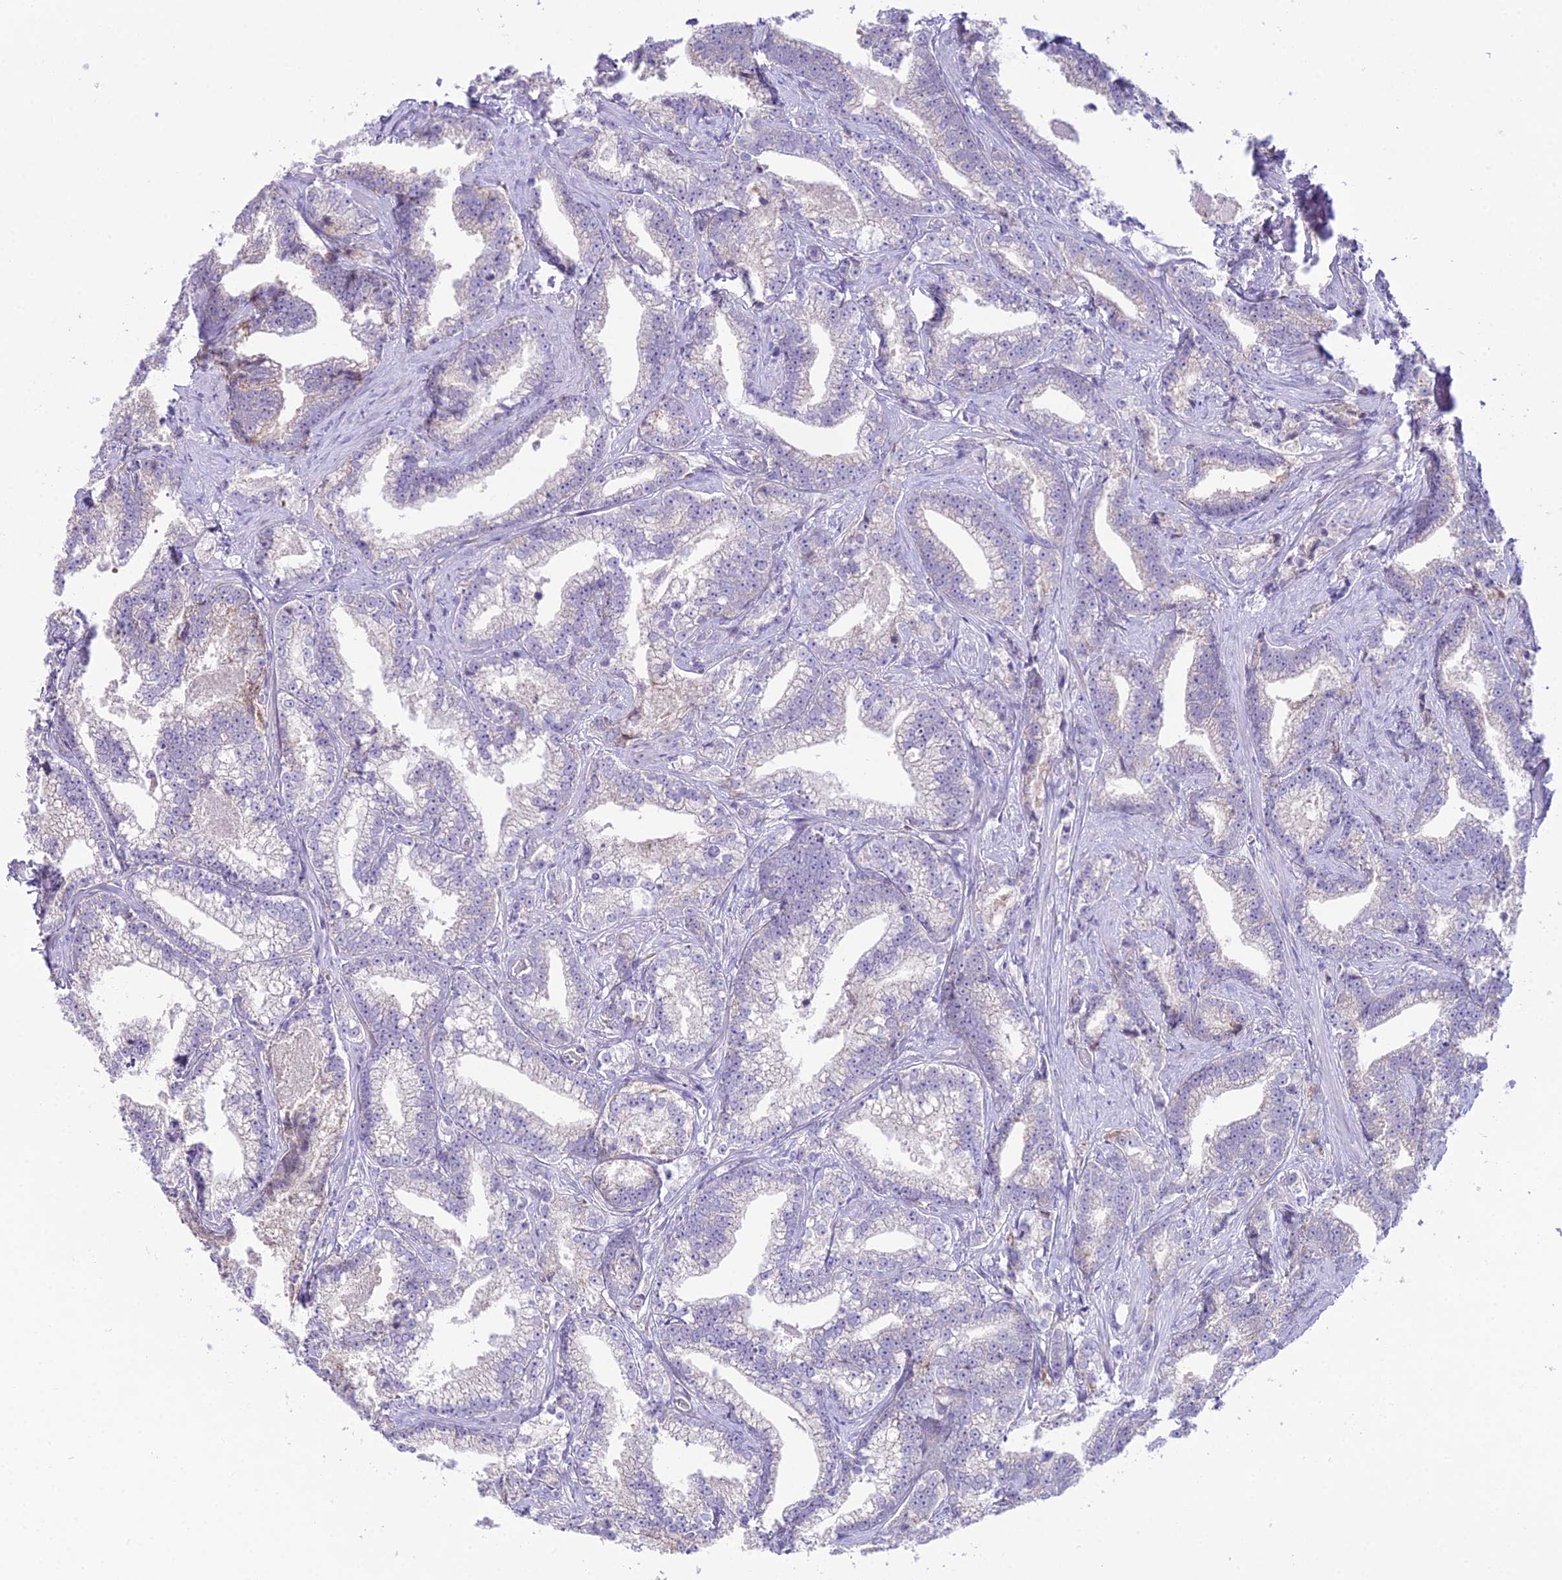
{"staining": {"intensity": "weak", "quantity": "<25%", "location": "cytoplasmic/membranous"}, "tissue": "prostate cancer", "cell_type": "Tumor cells", "image_type": "cancer", "snomed": [{"axis": "morphology", "description": "Adenocarcinoma, High grade"}, {"axis": "topography", "description": "Prostate and seminal vesicle, NOS"}], "caption": "The photomicrograph shows no significant staining in tumor cells of prostate cancer (adenocarcinoma (high-grade)). (Stains: DAB (3,3'-diaminobenzidine) immunohistochemistry (IHC) with hematoxylin counter stain, Microscopy: brightfield microscopy at high magnification).", "gene": "RPS26", "patient": {"sex": "male", "age": 67}}